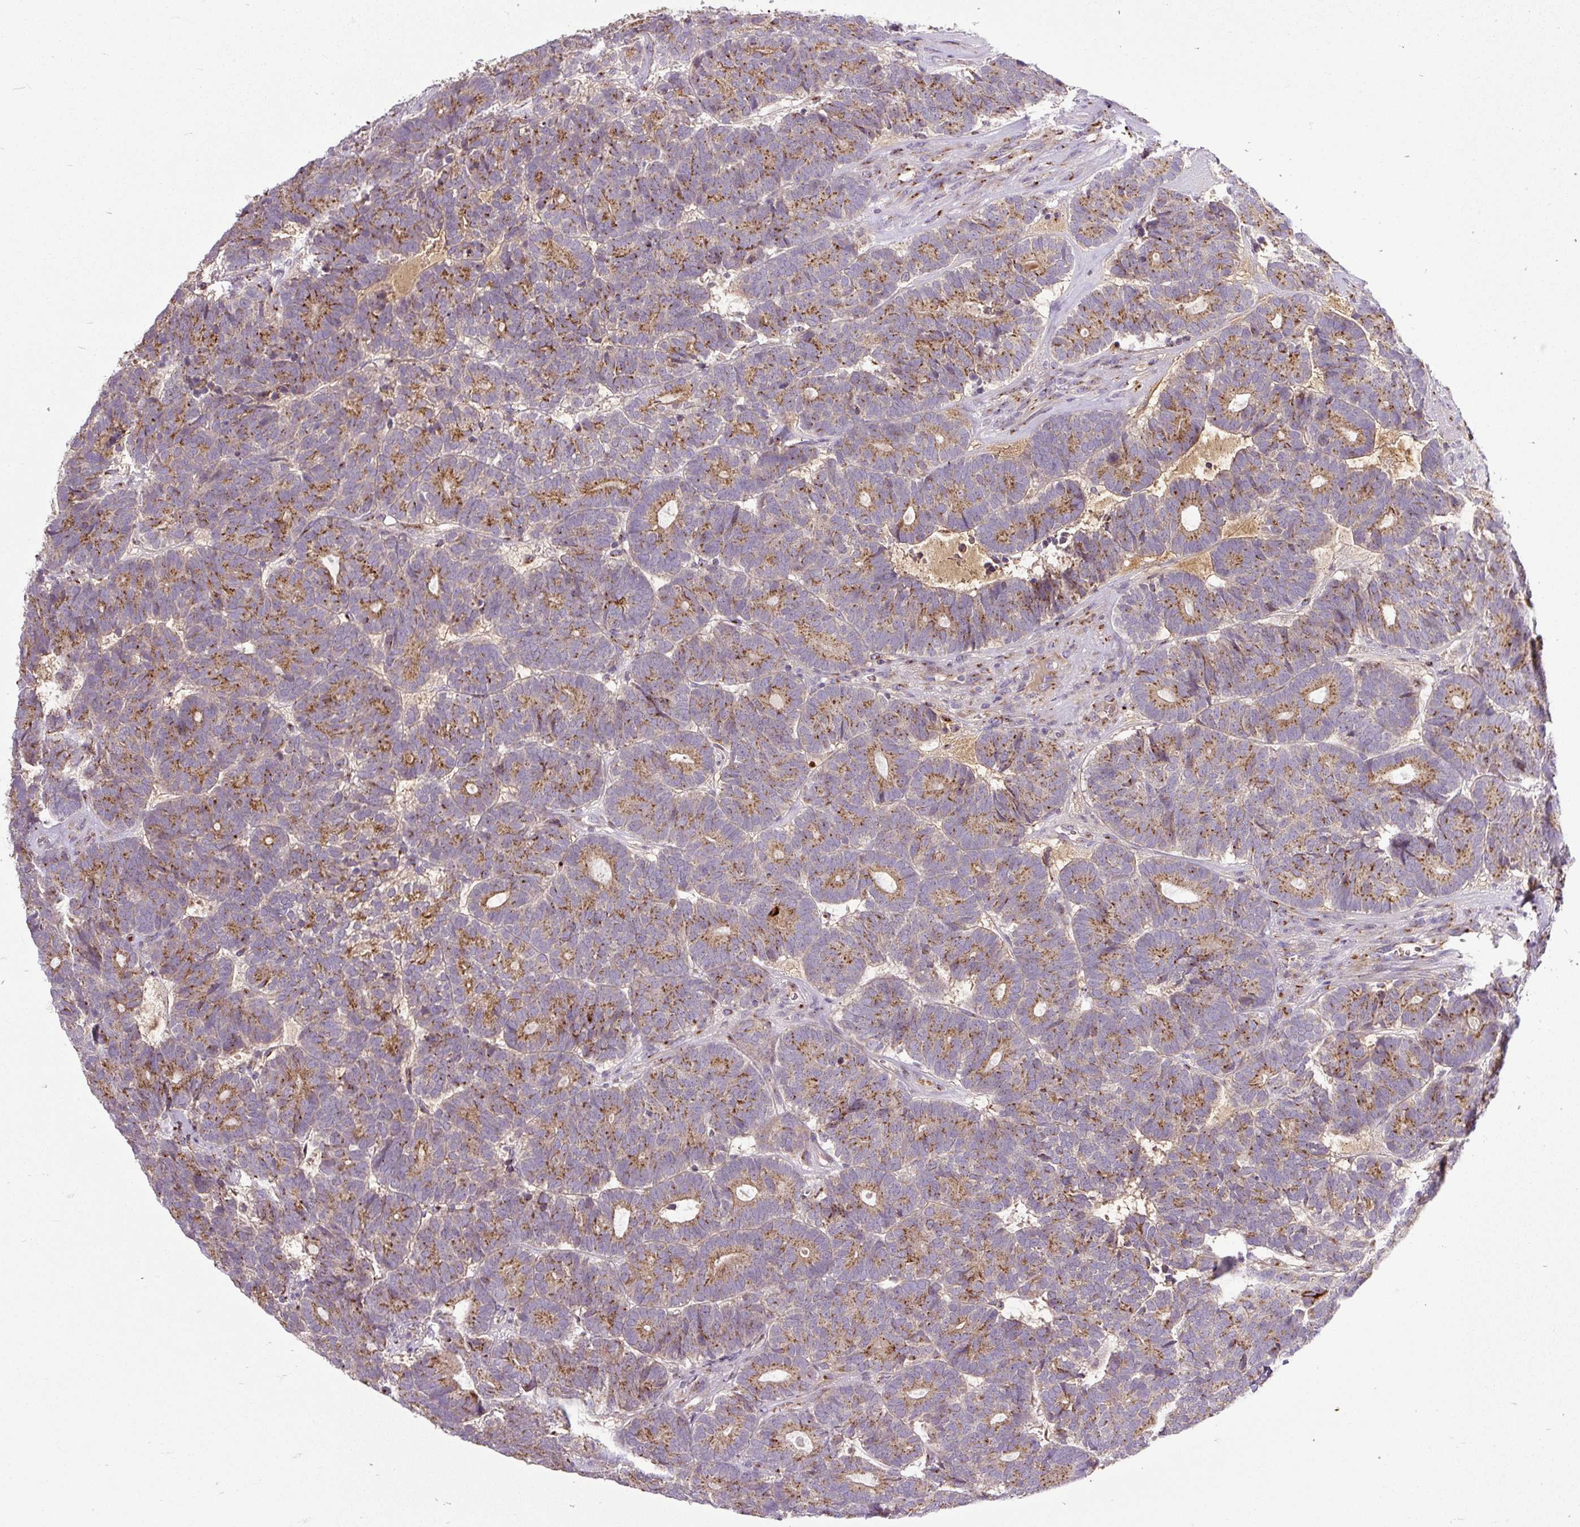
{"staining": {"intensity": "moderate", "quantity": ">75%", "location": "cytoplasmic/membranous"}, "tissue": "head and neck cancer", "cell_type": "Tumor cells", "image_type": "cancer", "snomed": [{"axis": "morphology", "description": "Adenocarcinoma, NOS"}, {"axis": "topography", "description": "Head-Neck"}], "caption": "An IHC micrograph of tumor tissue is shown. Protein staining in brown highlights moderate cytoplasmic/membranous positivity in adenocarcinoma (head and neck) within tumor cells.", "gene": "MSMP", "patient": {"sex": "female", "age": 81}}